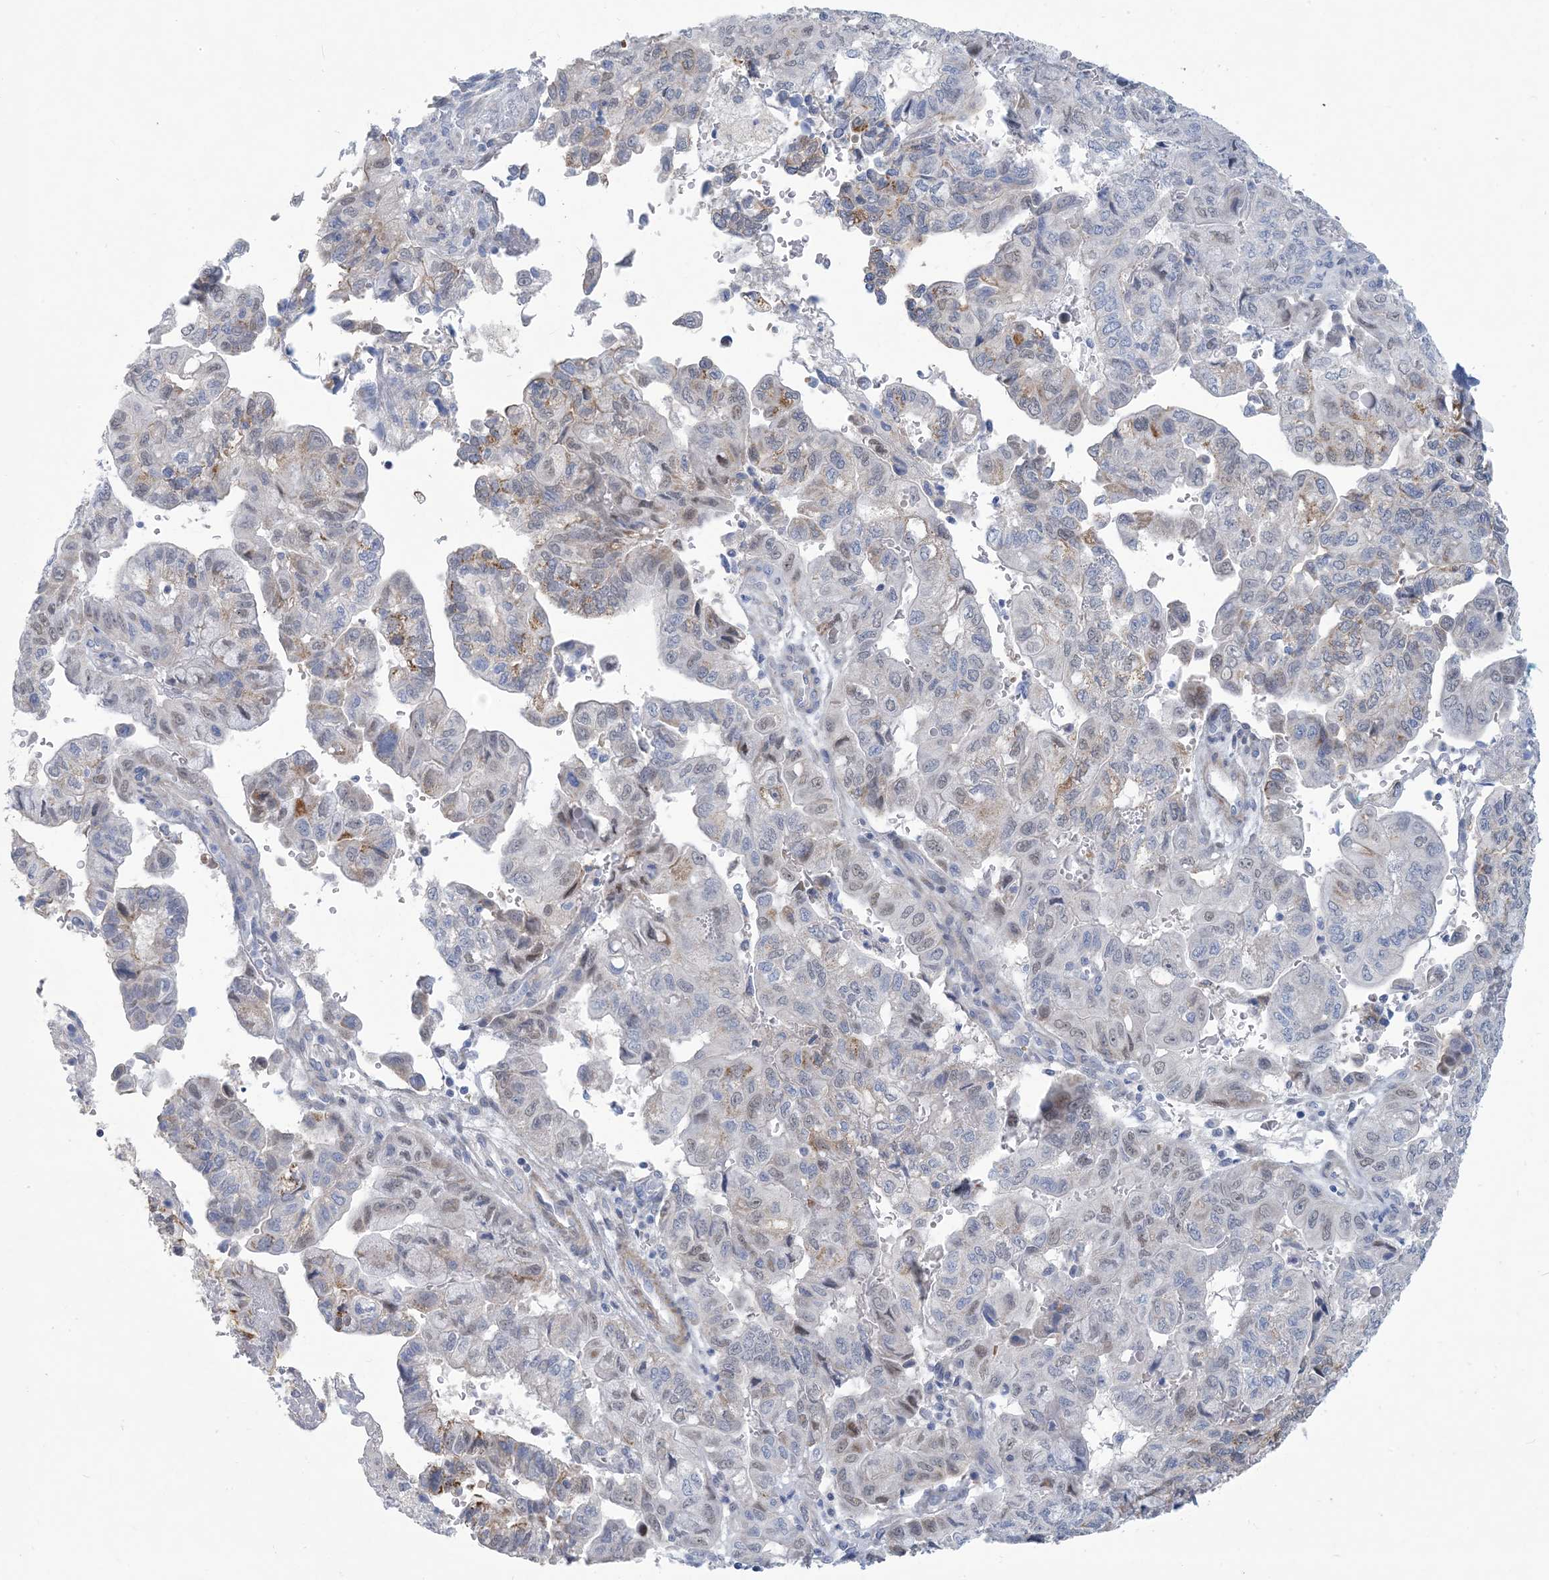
{"staining": {"intensity": "weak", "quantity": "<25%", "location": "cytoplasmic/membranous"}, "tissue": "pancreatic cancer", "cell_type": "Tumor cells", "image_type": "cancer", "snomed": [{"axis": "morphology", "description": "Adenocarcinoma, NOS"}, {"axis": "topography", "description": "Pancreas"}], "caption": "The photomicrograph demonstrates no significant staining in tumor cells of pancreatic cancer (adenocarcinoma).", "gene": "MOXD1", "patient": {"sex": "male", "age": 51}}